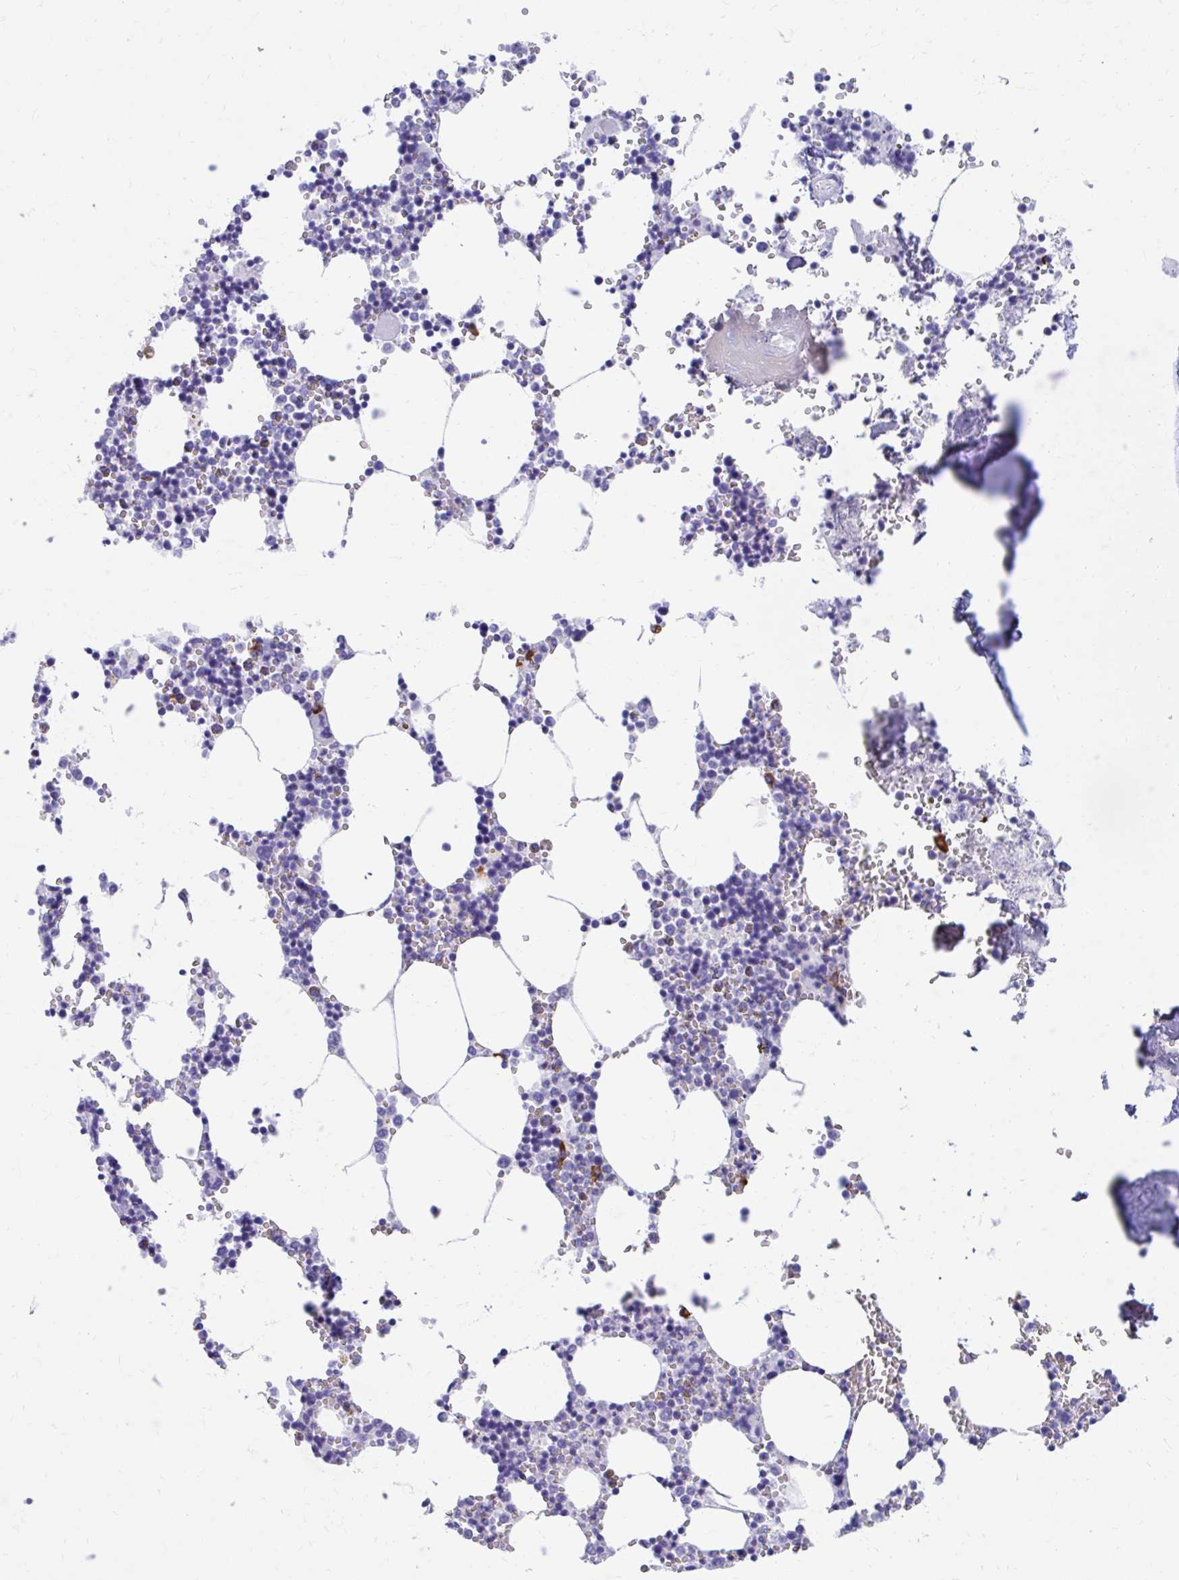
{"staining": {"intensity": "negative", "quantity": "none", "location": "none"}, "tissue": "bone marrow", "cell_type": "Hematopoietic cells", "image_type": "normal", "snomed": [{"axis": "morphology", "description": "Normal tissue, NOS"}, {"axis": "topography", "description": "Bone marrow"}], "caption": "Micrograph shows no significant protein positivity in hematopoietic cells of benign bone marrow. The staining is performed using DAB brown chromogen with nuclei counter-stained in using hematoxylin.", "gene": "RUNX3", "patient": {"sex": "male", "age": 54}}